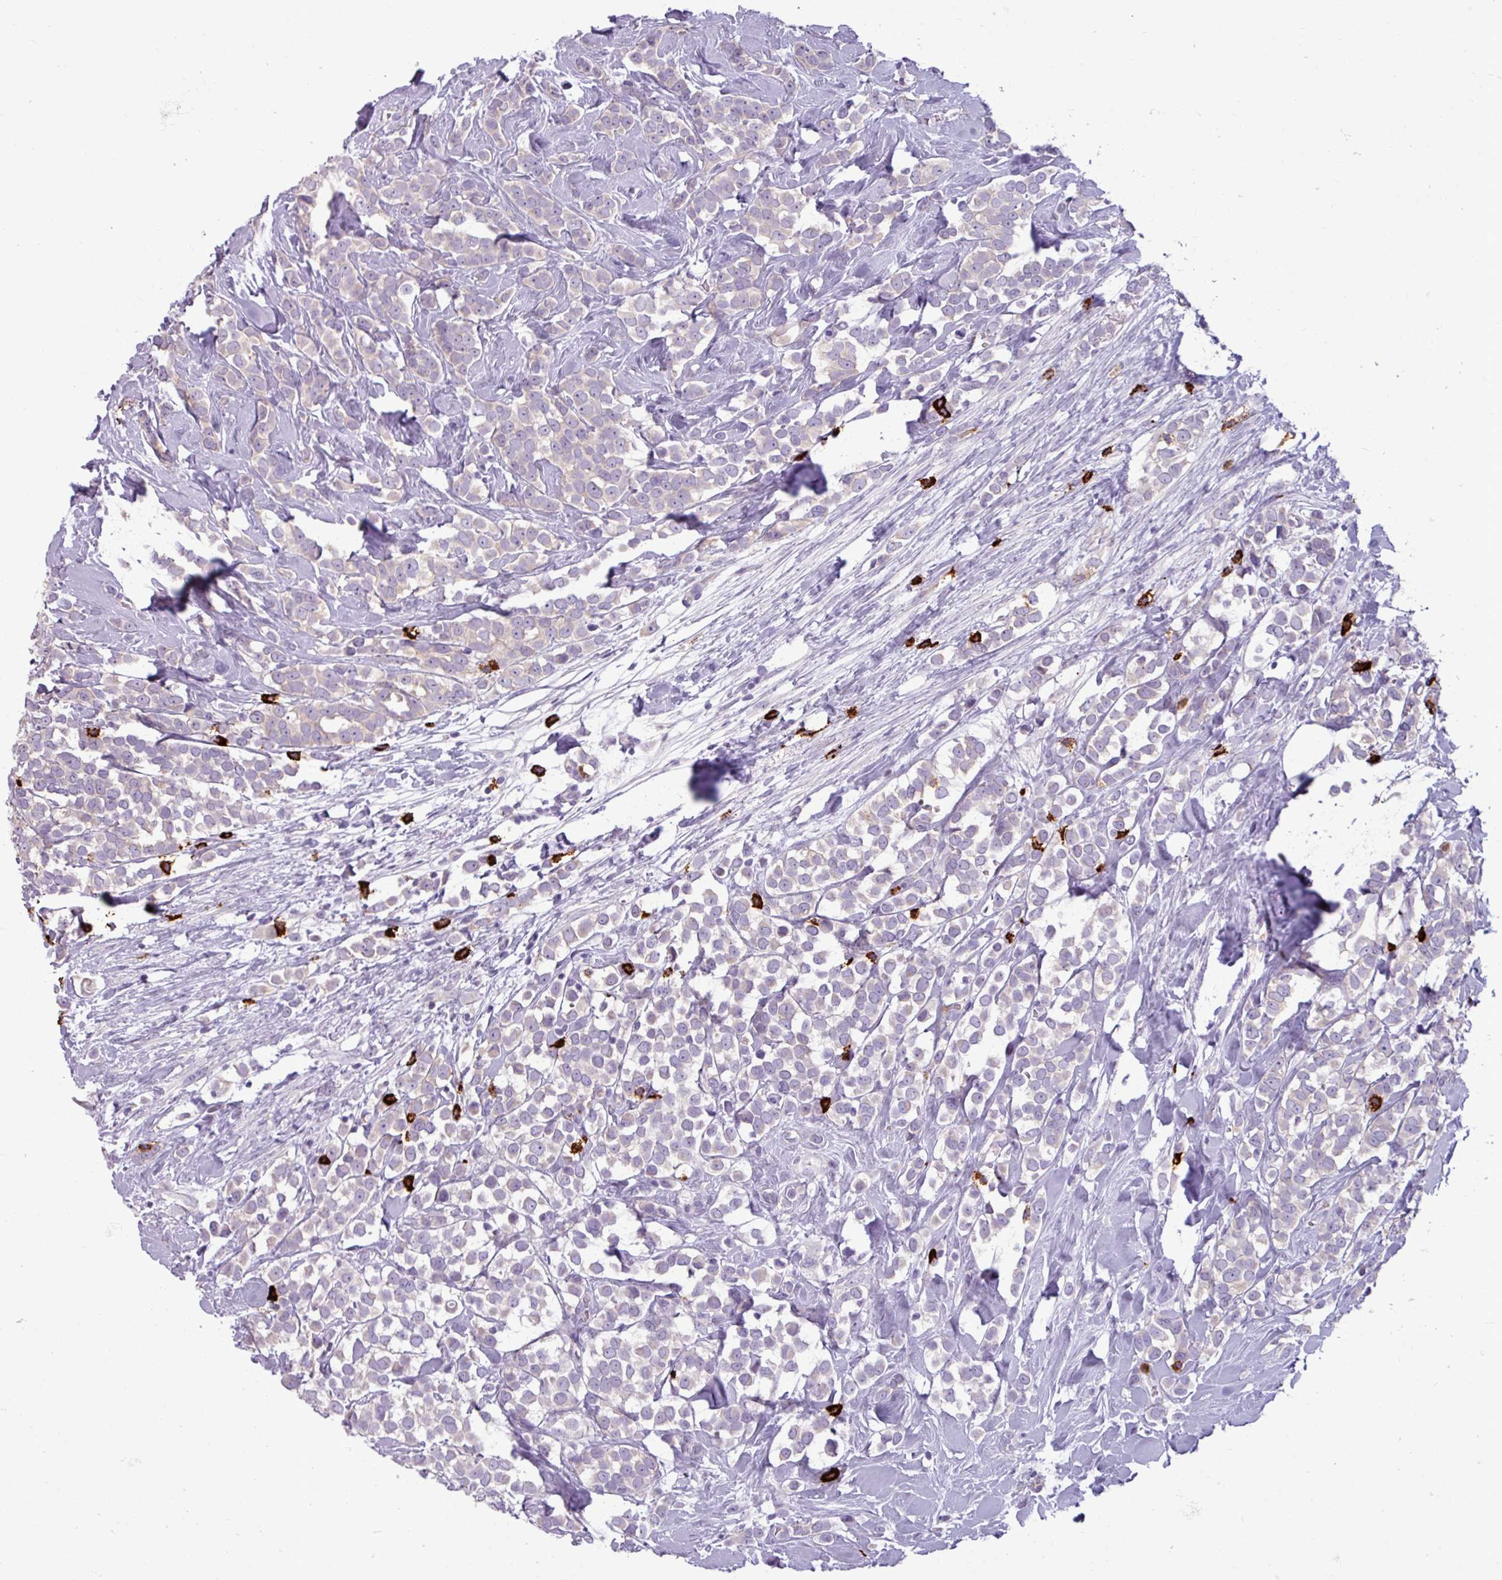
{"staining": {"intensity": "negative", "quantity": "none", "location": "none"}, "tissue": "breast cancer", "cell_type": "Tumor cells", "image_type": "cancer", "snomed": [{"axis": "morphology", "description": "Duct carcinoma"}, {"axis": "topography", "description": "Breast"}], "caption": "Immunohistochemical staining of invasive ductal carcinoma (breast) demonstrates no significant staining in tumor cells.", "gene": "TRIM39", "patient": {"sex": "female", "age": 80}}